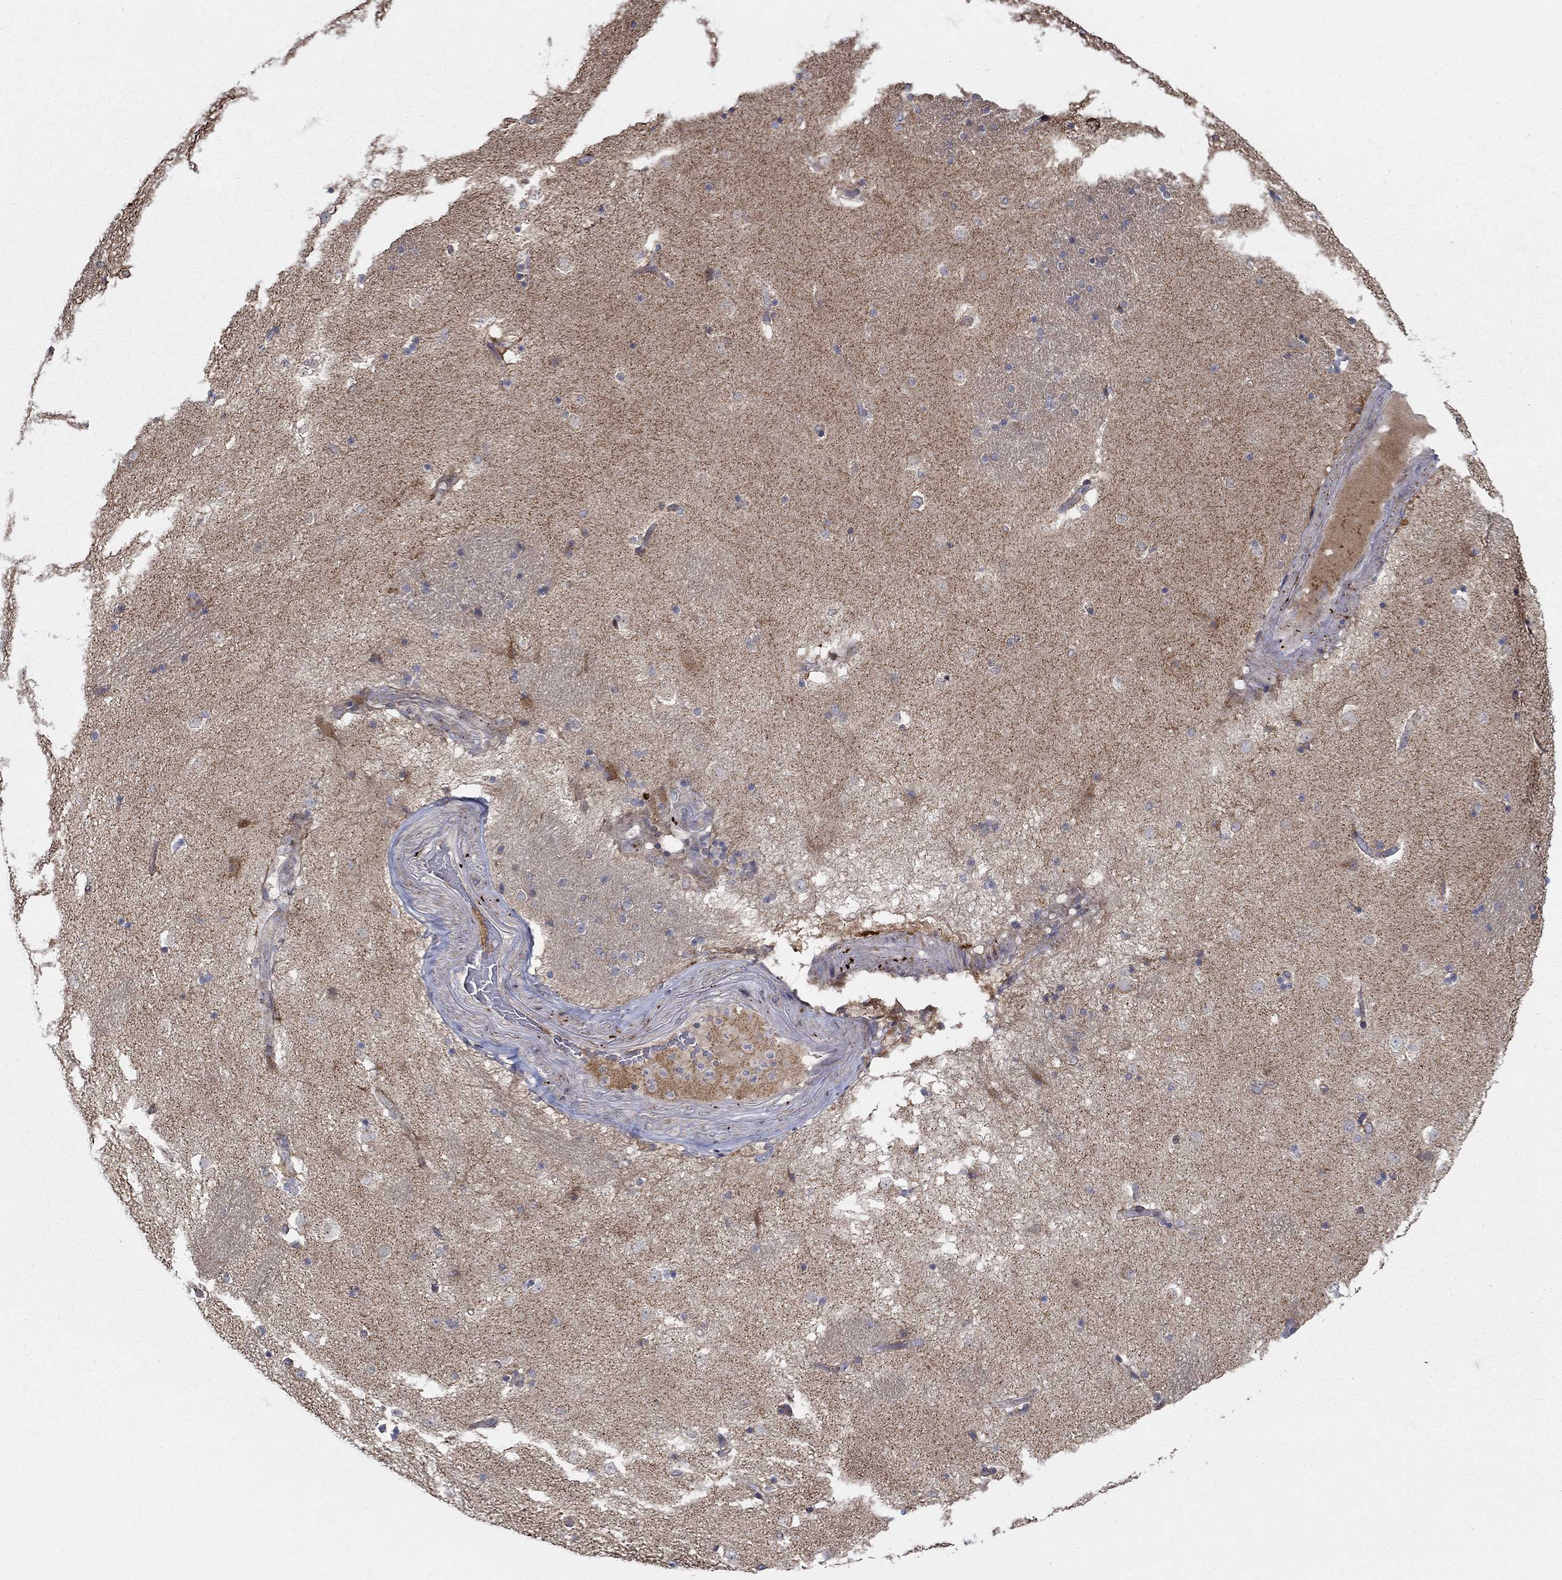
{"staining": {"intensity": "negative", "quantity": "none", "location": "none"}, "tissue": "caudate", "cell_type": "Glial cells", "image_type": "normal", "snomed": [{"axis": "morphology", "description": "Normal tissue, NOS"}, {"axis": "topography", "description": "Lateral ventricle wall"}], "caption": "This histopathology image is of benign caudate stained with IHC to label a protein in brown with the nuclei are counter-stained blue. There is no positivity in glial cells. Brightfield microscopy of IHC stained with DAB (brown) and hematoxylin (blue), captured at high magnification.", "gene": "MMAA", "patient": {"sex": "male", "age": 51}}